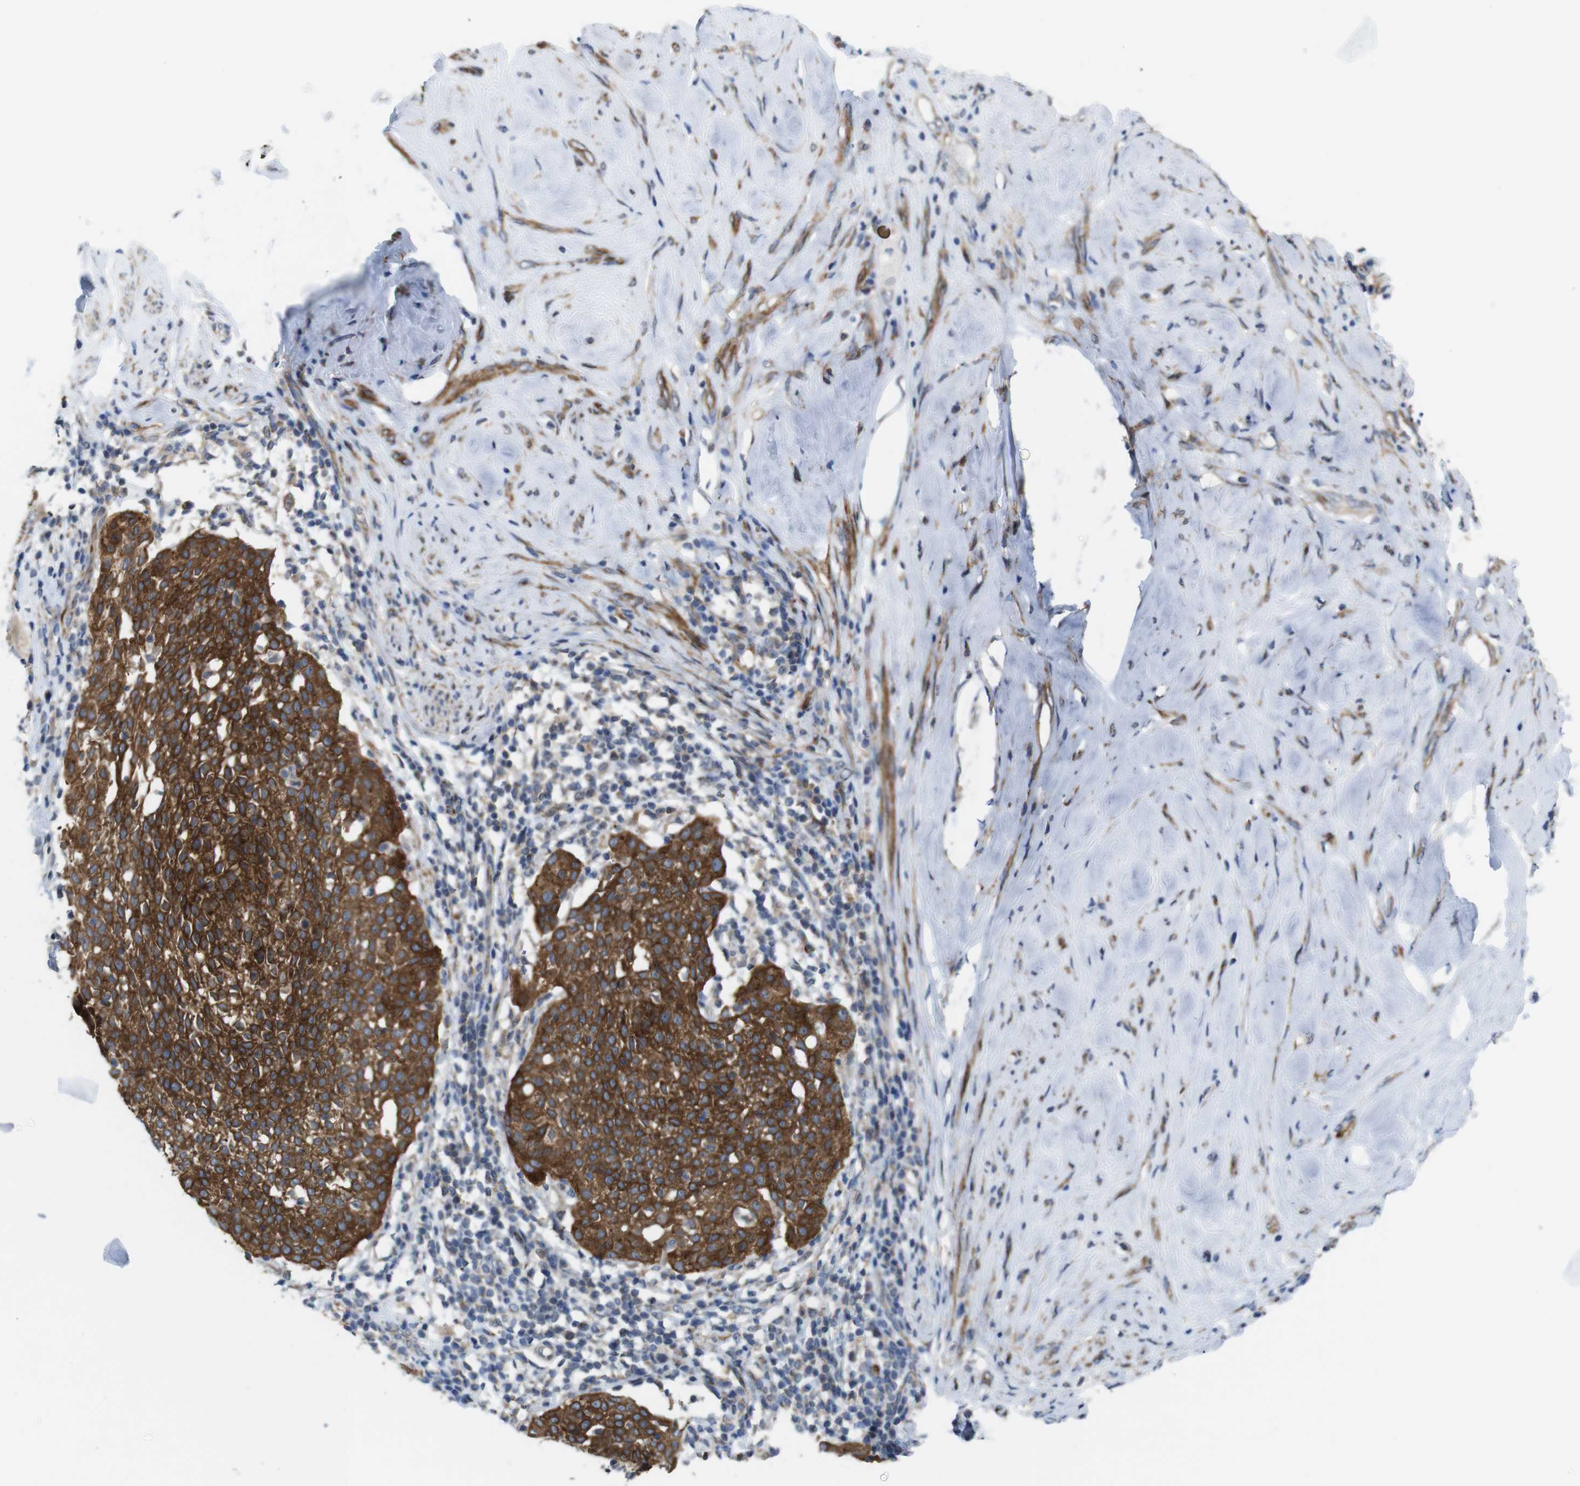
{"staining": {"intensity": "strong", "quantity": ">75%", "location": "cytoplasmic/membranous"}, "tissue": "cervical cancer", "cell_type": "Tumor cells", "image_type": "cancer", "snomed": [{"axis": "morphology", "description": "Squamous cell carcinoma, NOS"}, {"axis": "topography", "description": "Cervix"}], "caption": "DAB (3,3'-diaminobenzidine) immunohistochemical staining of human cervical cancer reveals strong cytoplasmic/membranous protein staining in about >75% of tumor cells.", "gene": "EFCAB14", "patient": {"sex": "female", "age": 51}}